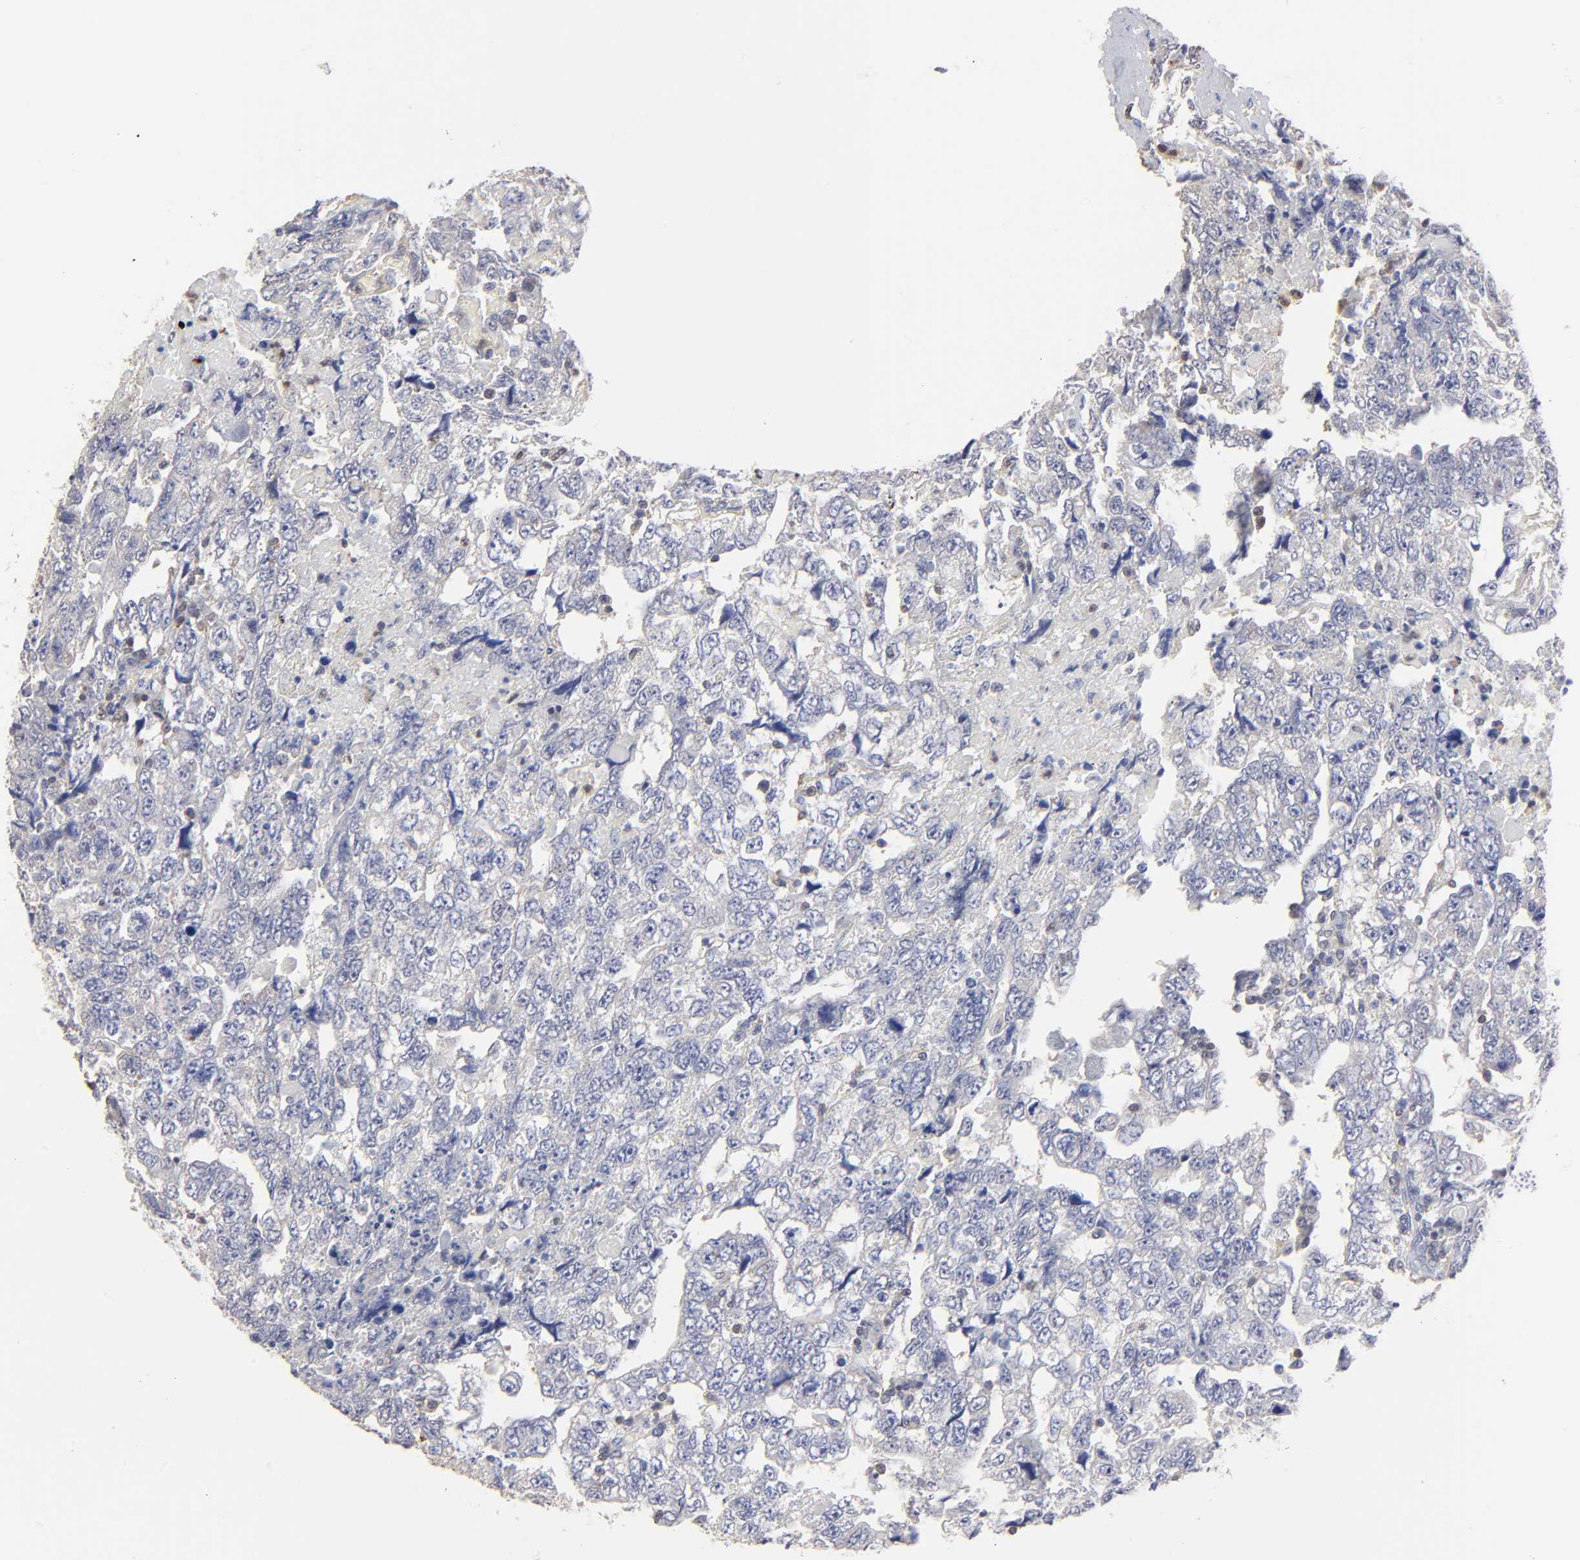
{"staining": {"intensity": "negative", "quantity": "none", "location": "none"}, "tissue": "testis cancer", "cell_type": "Tumor cells", "image_type": "cancer", "snomed": [{"axis": "morphology", "description": "Carcinoma, Embryonal, NOS"}, {"axis": "topography", "description": "Testis"}], "caption": "Immunohistochemistry (IHC) image of neoplastic tissue: human embryonal carcinoma (testis) stained with DAB reveals no significant protein staining in tumor cells.", "gene": "TBXT", "patient": {"sex": "male", "age": 36}}